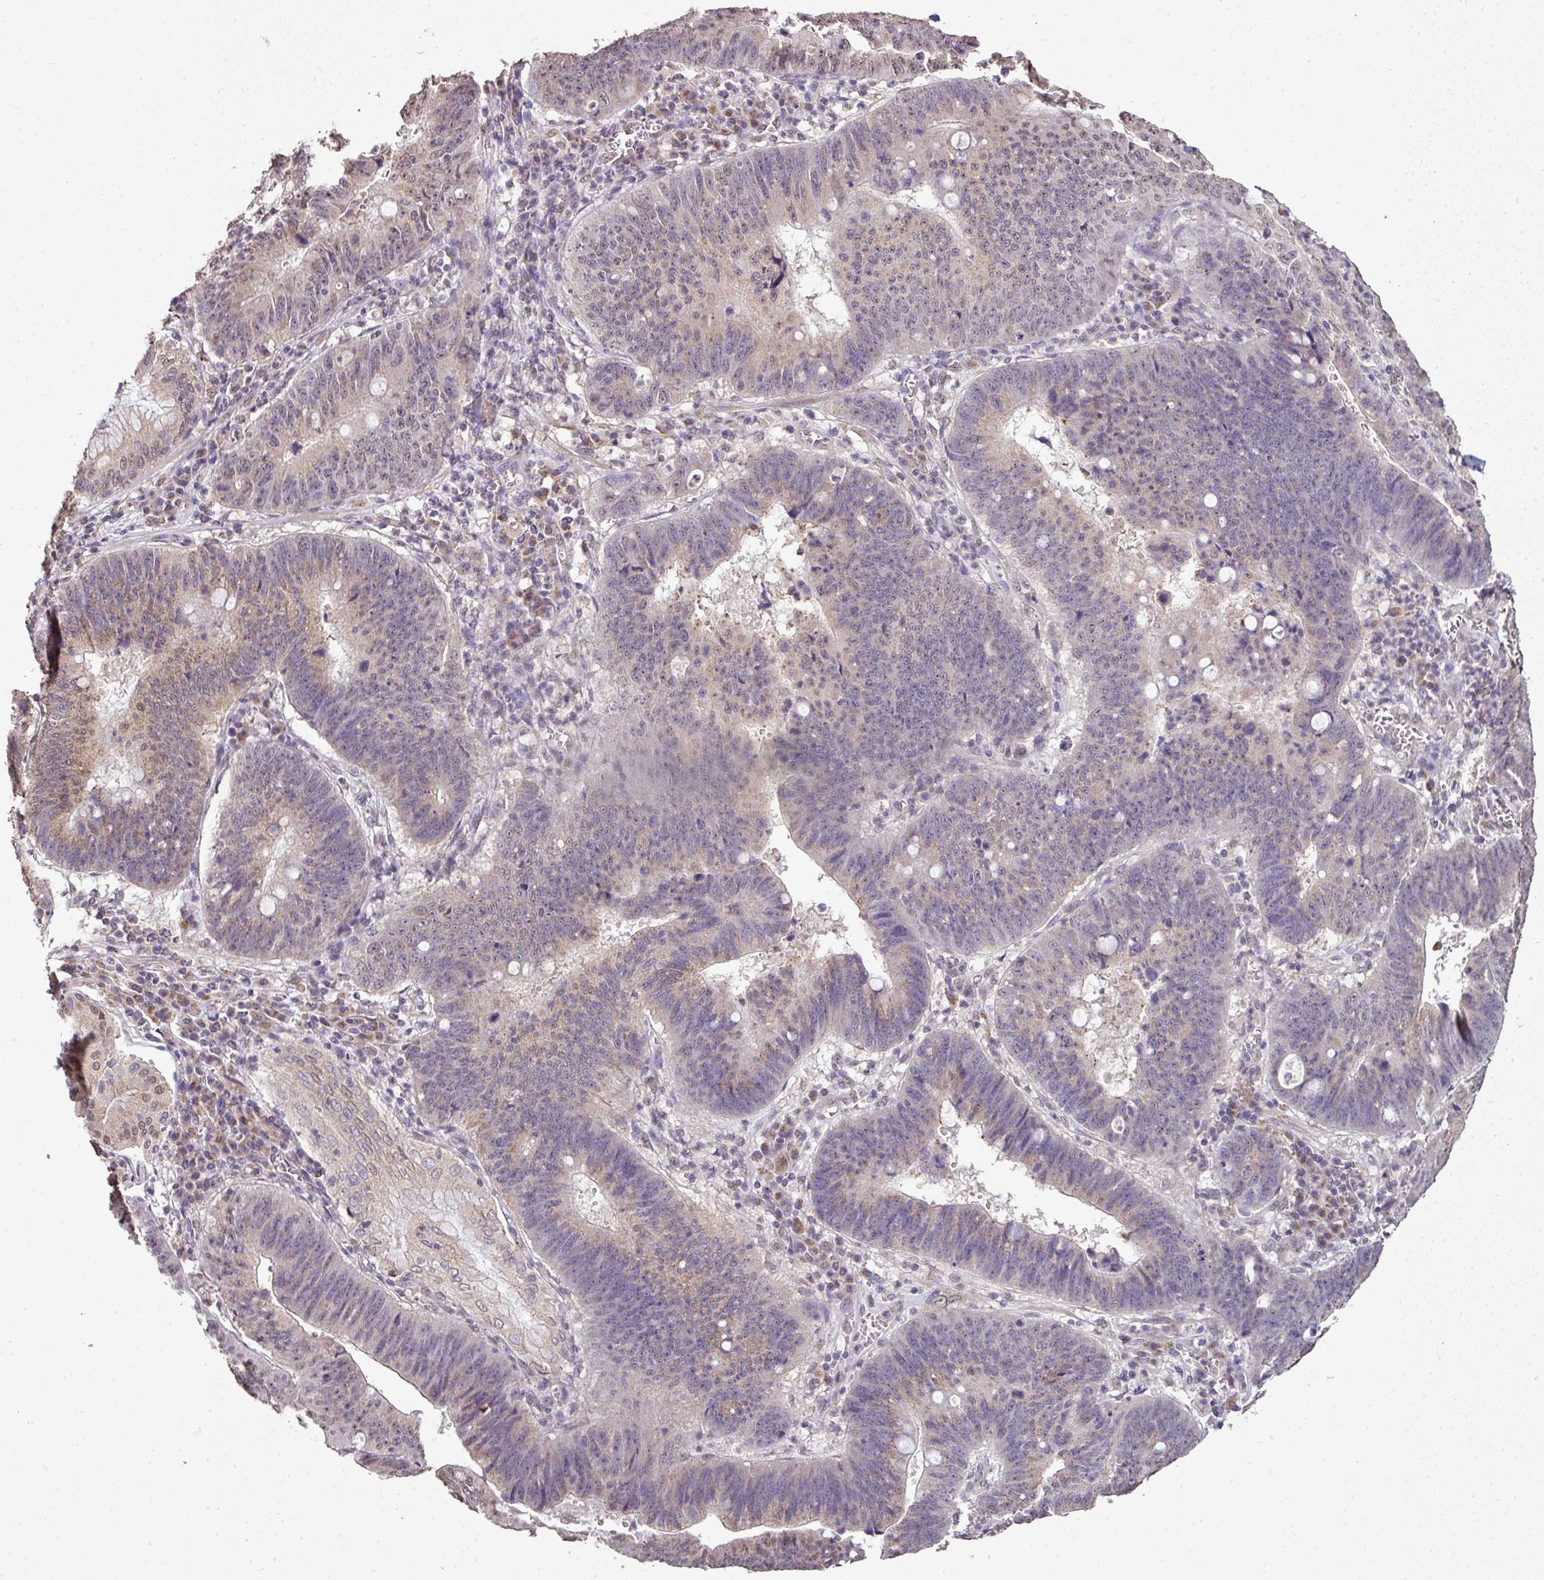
{"staining": {"intensity": "weak", "quantity": "<25%", "location": "cytoplasmic/membranous"}, "tissue": "stomach cancer", "cell_type": "Tumor cells", "image_type": "cancer", "snomed": [{"axis": "morphology", "description": "Adenocarcinoma, NOS"}, {"axis": "topography", "description": "Stomach"}], "caption": "Immunohistochemistry (IHC) micrograph of neoplastic tissue: stomach cancer stained with DAB (3,3'-diaminobenzidine) displays no significant protein positivity in tumor cells. The staining was performed using DAB (3,3'-diaminobenzidine) to visualize the protein expression in brown, while the nuclei were stained in blue with hematoxylin (Magnification: 20x).", "gene": "JPH2", "patient": {"sex": "male", "age": 59}}